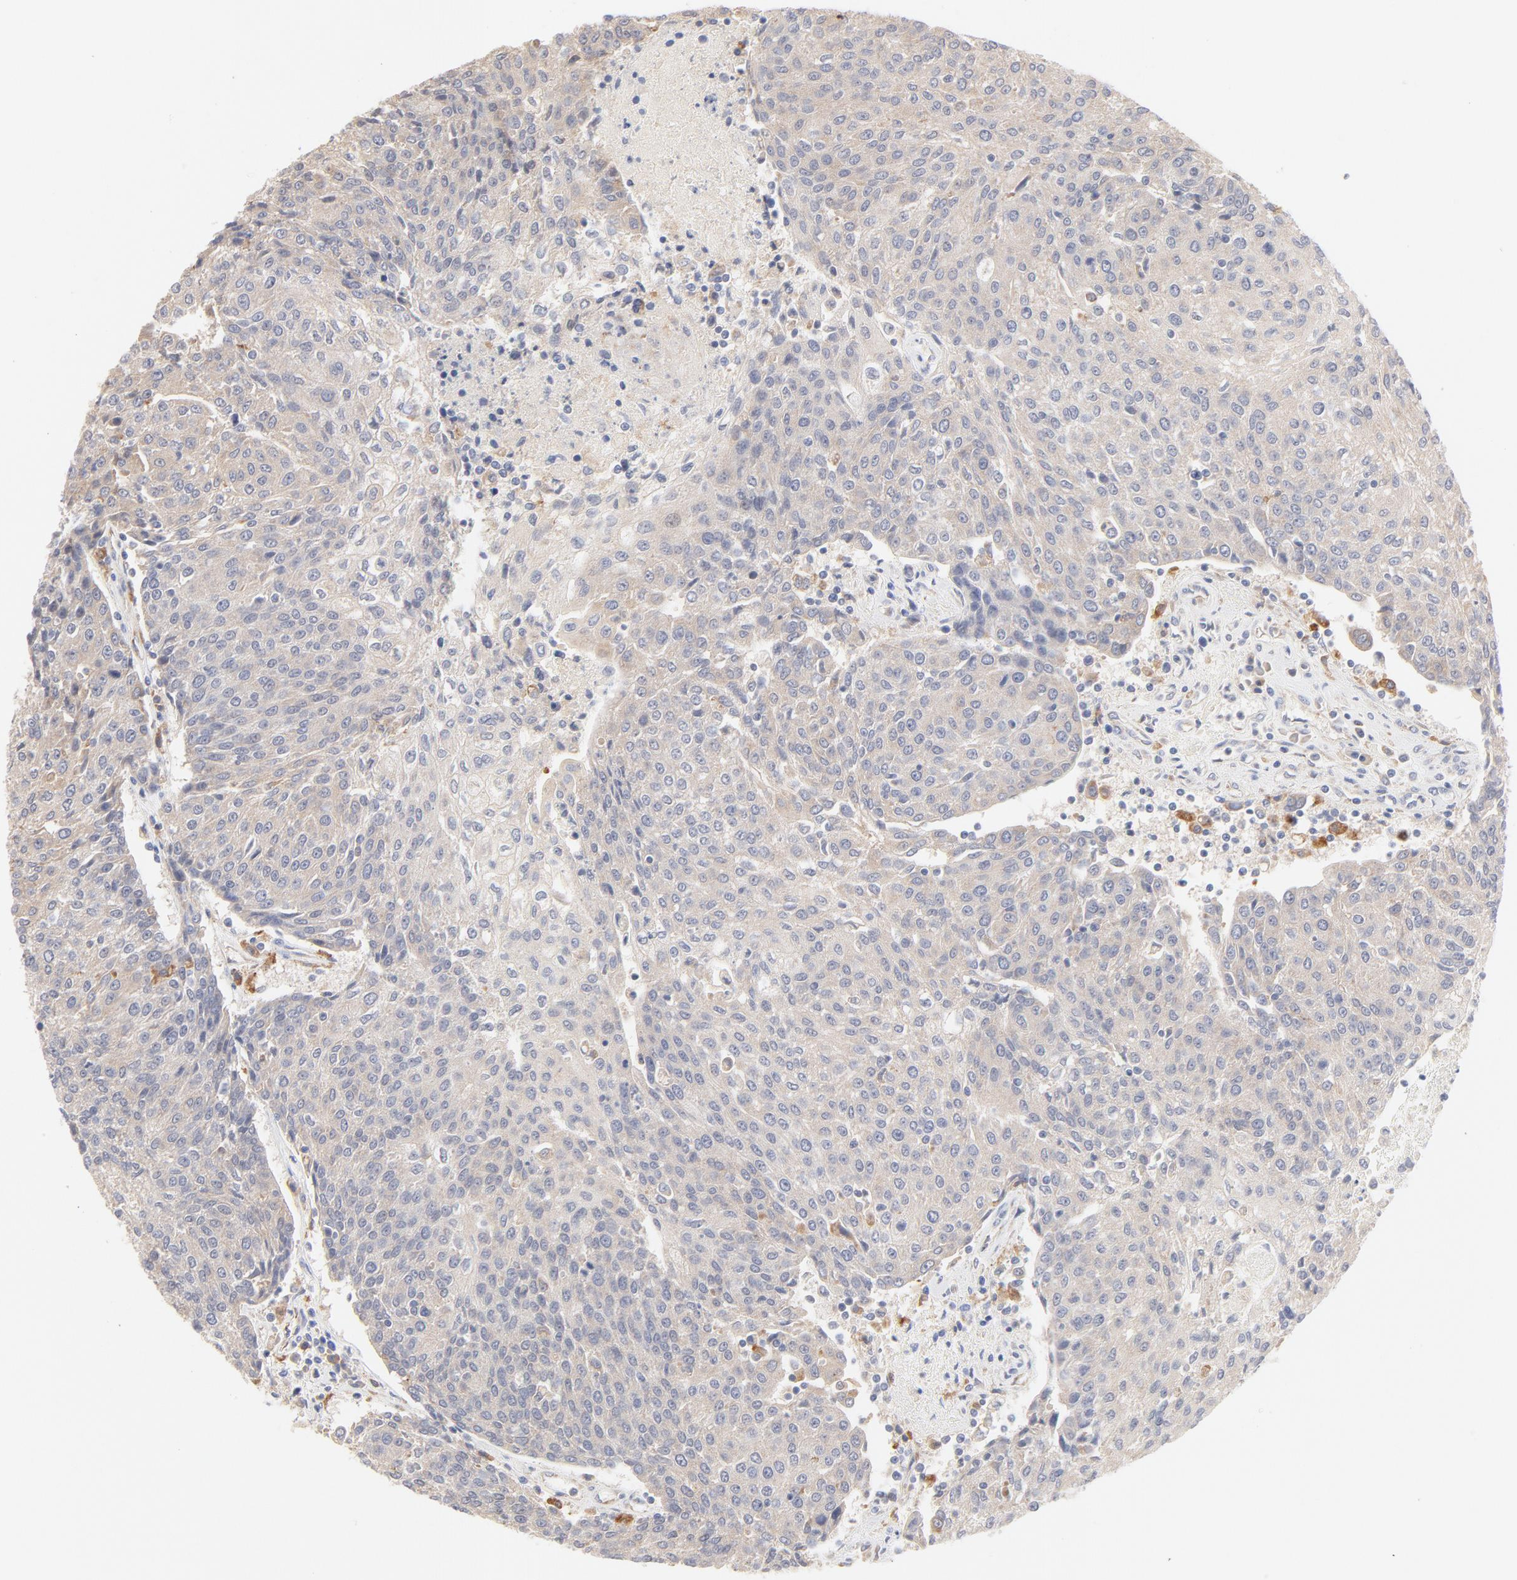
{"staining": {"intensity": "weak", "quantity": ">75%", "location": "cytoplasmic/membranous"}, "tissue": "urothelial cancer", "cell_type": "Tumor cells", "image_type": "cancer", "snomed": [{"axis": "morphology", "description": "Urothelial carcinoma, High grade"}, {"axis": "topography", "description": "Urinary bladder"}], "caption": "Human urothelial cancer stained for a protein (brown) shows weak cytoplasmic/membranous positive expression in approximately >75% of tumor cells.", "gene": "MTERF2", "patient": {"sex": "female", "age": 85}}